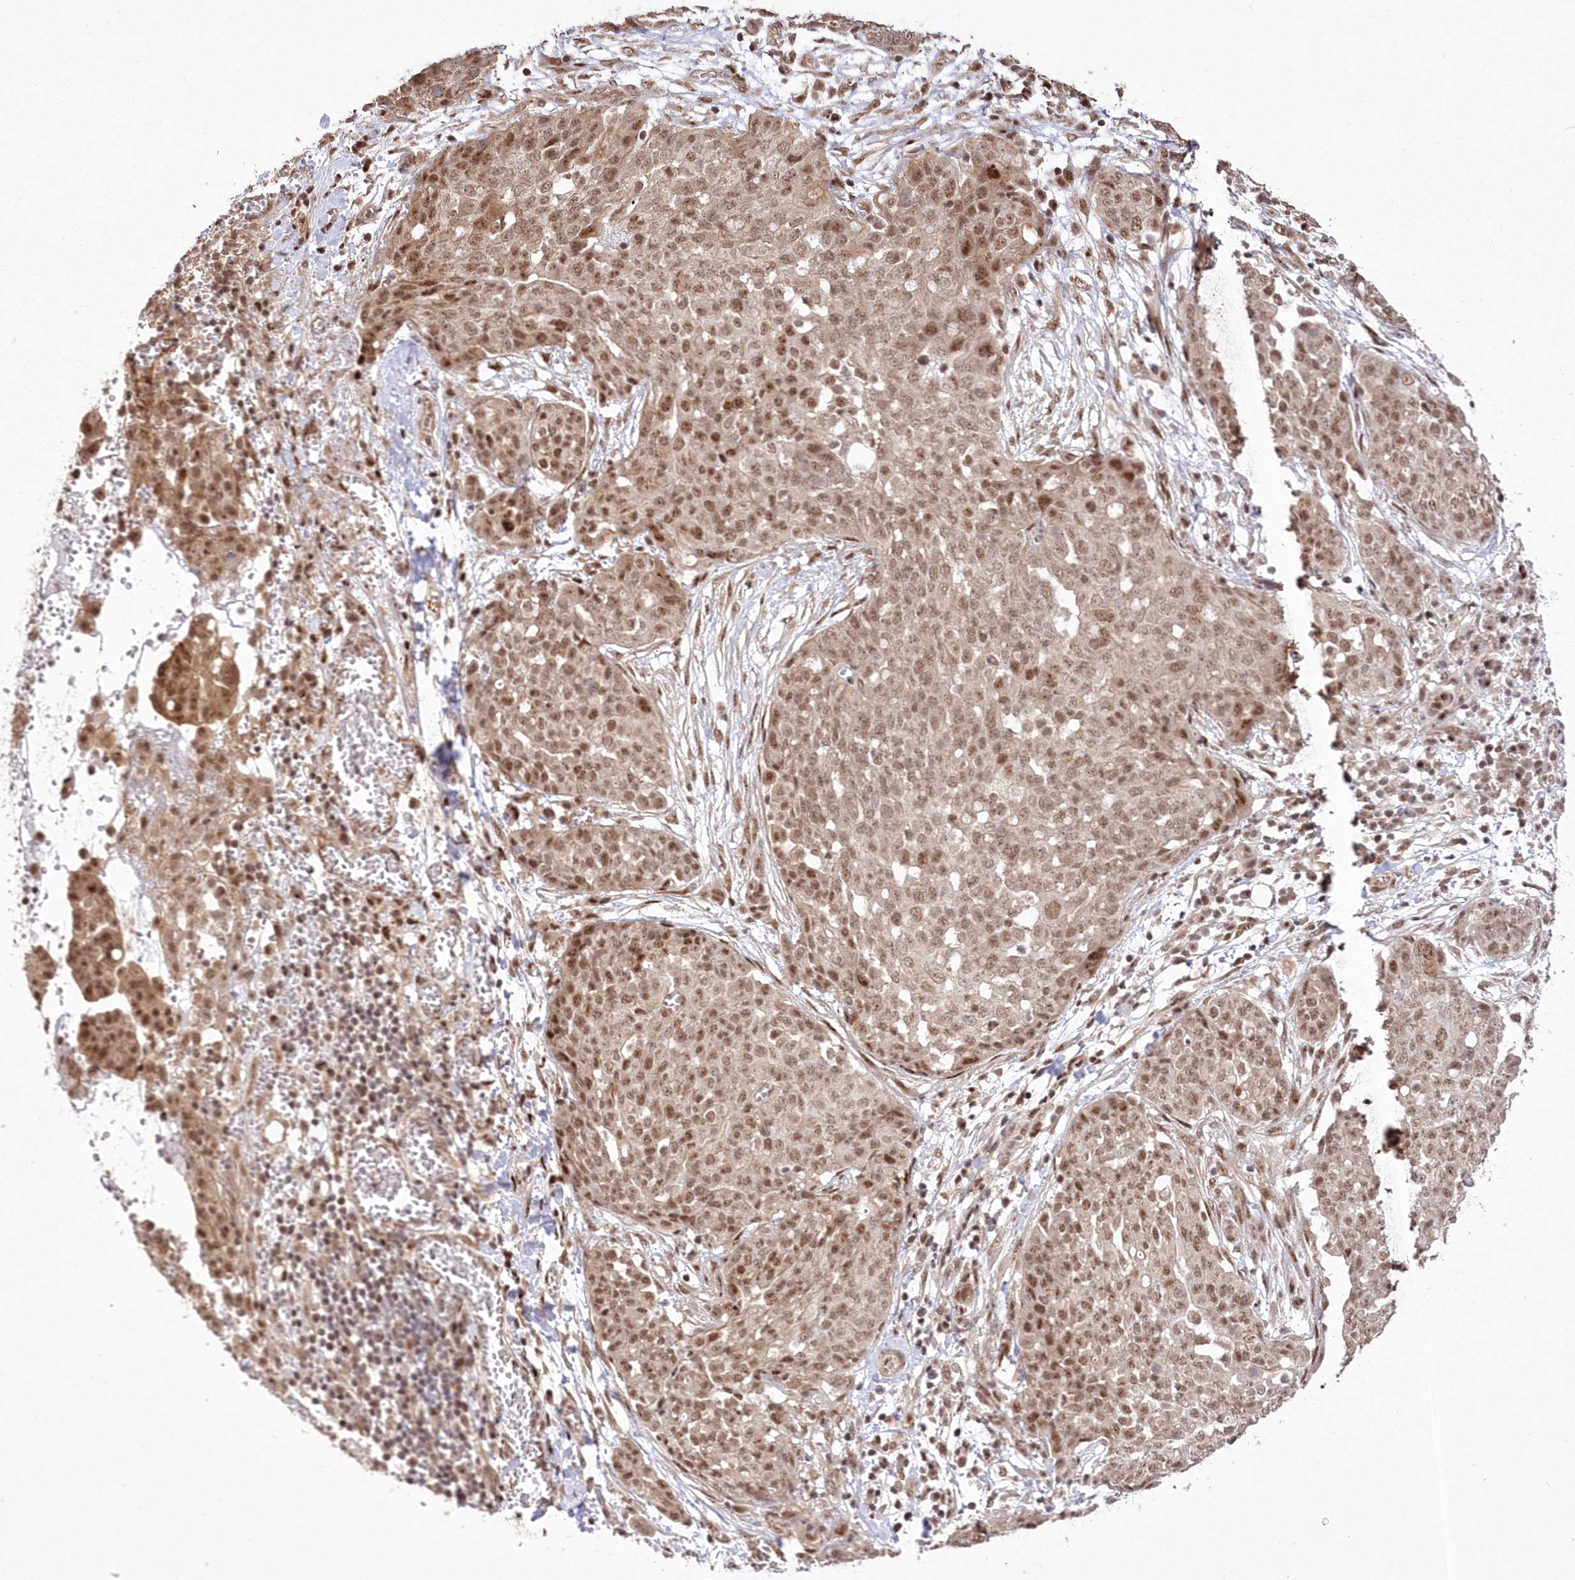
{"staining": {"intensity": "moderate", "quantity": ">75%", "location": "nuclear"}, "tissue": "ovarian cancer", "cell_type": "Tumor cells", "image_type": "cancer", "snomed": [{"axis": "morphology", "description": "Cystadenocarcinoma, serous, NOS"}, {"axis": "topography", "description": "Soft tissue"}, {"axis": "topography", "description": "Ovary"}], "caption": "Ovarian cancer (serous cystadenocarcinoma) stained with a brown dye shows moderate nuclear positive positivity in approximately >75% of tumor cells.", "gene": "WBP1L", "patient": {"sex": "female", "age": 57}}